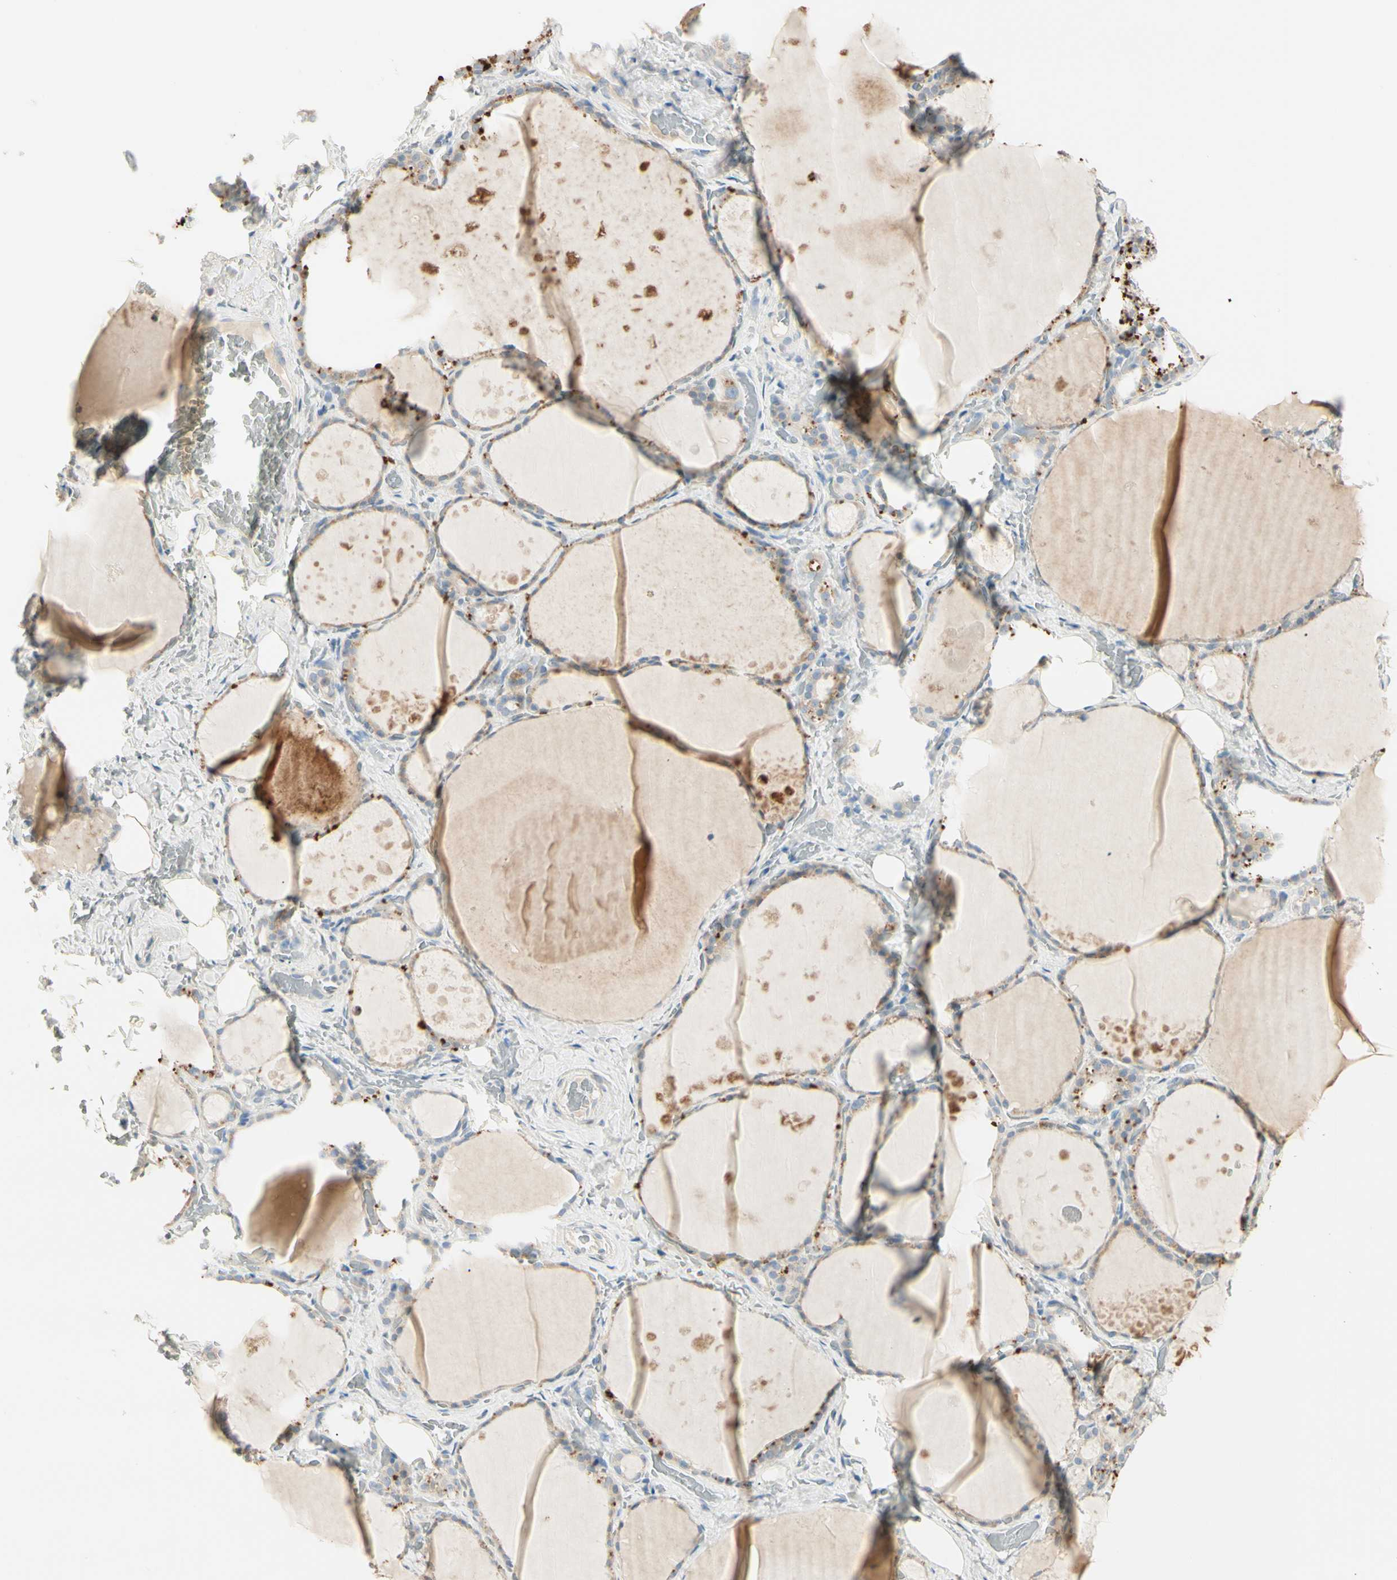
{"staining": {"intensity": "weak", "quantity": "25%-75%", "location": "cytoplasmic/membranous"}, "tissue": "thyroid gland", "cell_type": "Glandular cells", "image_type": "normal", "snomed": [{"axis": "morphology", "description": "Normal tissue, NOS"}, {"axis": "topography", "description": "Thyroid gland"}], "caption": "Immunohistochemistry (IHC) histopathology image of unremarkable thyroid gland: human thyroid gland stained using IHC reveals low levels of weak protein expression localized specifically in the cytoplasmic/membranous of glandular cells, appearing as a cytoplasmic/membranous brown color.", "gene": "ALDH18A1", "patient": {"sex": "male", "age": 61}}